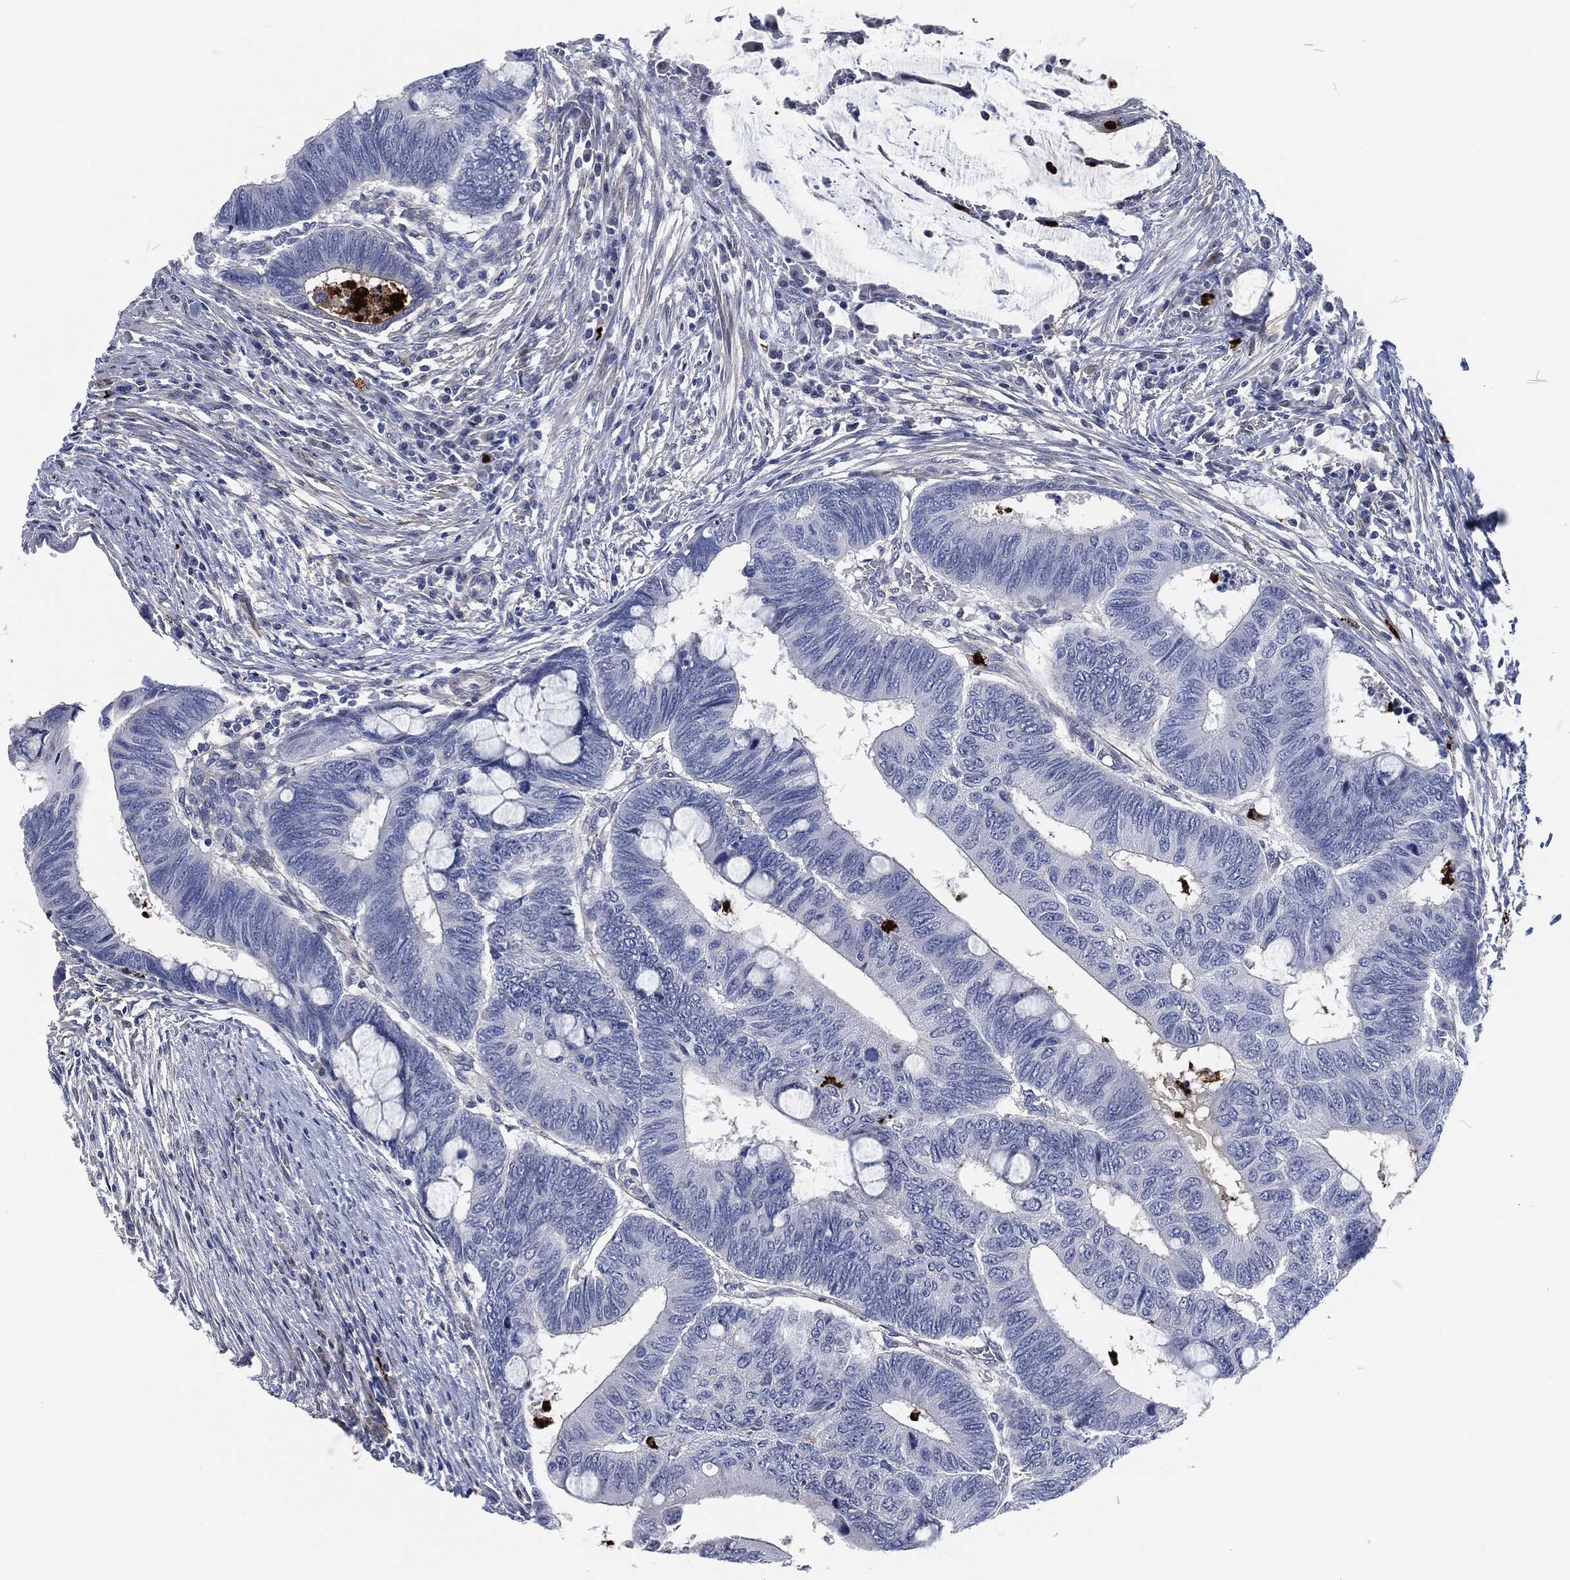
{"staining": {"intensity": "negative", "quantity": "none", "location": "none"}, "tissue": "colorectal cancer", "cell_type": "Tumor cells", "image_type": "cancer", "snomed": [{"axis": "morphology", "description": "Normal tissue, NOS"}, {"axis": "morphology", "description": "Adenocarcinoma, NOS"}, {"axis": "topography", "description": "Colon"}], "caption": "IHC photomicrograph of colorectal adenocarcinoma stained for a protein (brown), which exhibits no staining in tumor cells. (DAB (3,3'-diaminobenzidine) IHC, high magnification).", "gene": "MPO", "patient": {"sex": "male", "age": 65}}